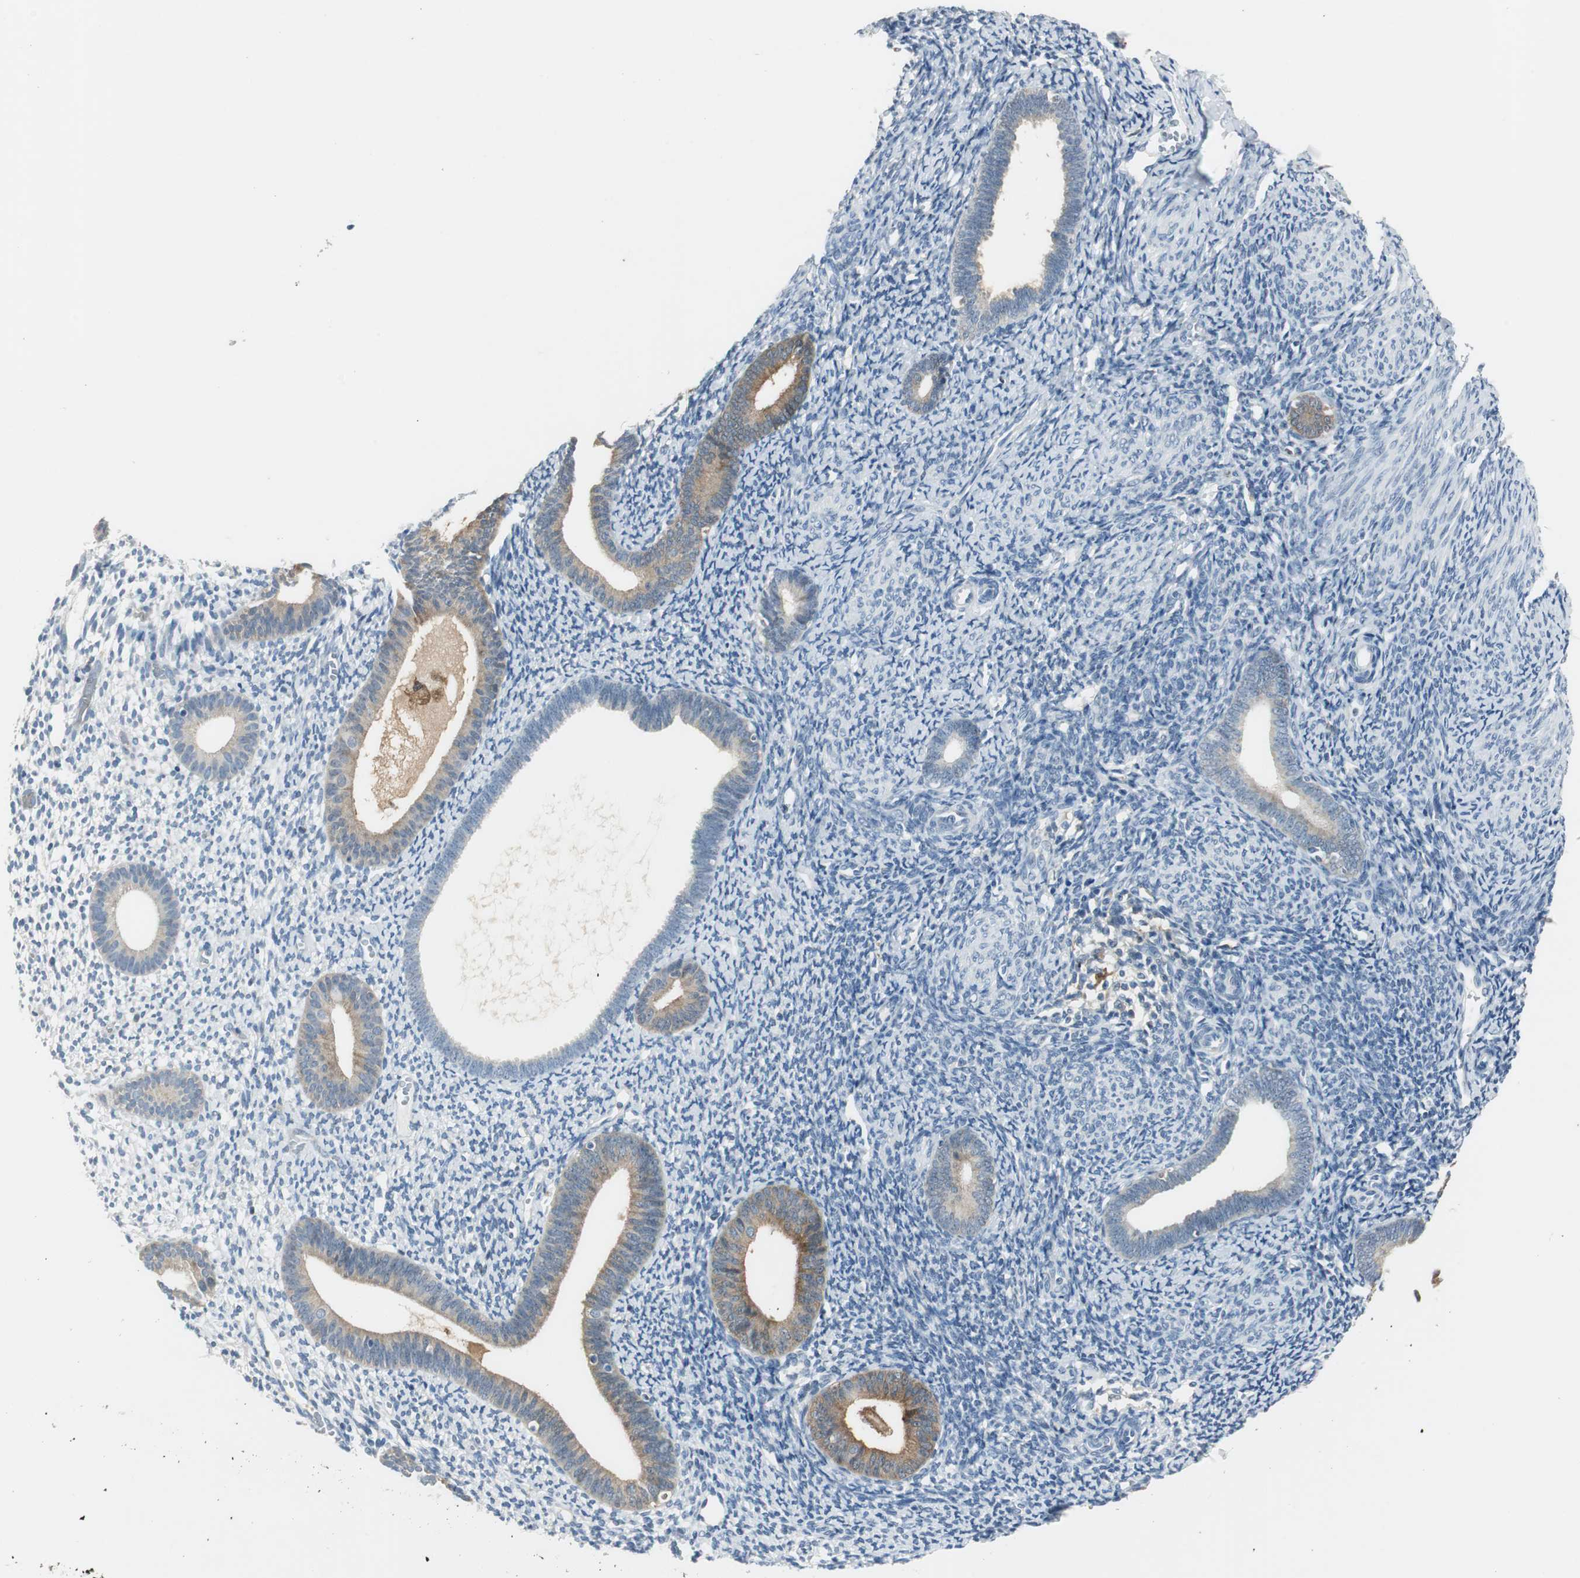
{"staining": {"intensity": "negative", "quantity": "none", "location": "none"}, "tissue": "endometrium", "cell_type": "Cells in endometrial stroma", "image_type": "normal", "snomed": [{"axis": "morphology", "description": "Normal tissue, NOS"}, {"axis": "topography", "description": "Smooth muscle"}, {"axis": "topography", "description": "Endometrium"}], "caption": "Micrograph shows no protein expression in cells in endometrial stroma of benign endometrium. (Brightfield microscopy of DAB (3,3'-diaminobenzidine) immunohistochemistry (IHC) at high magnification).", "gene": "MSTO1", "patient": {"sex": "female", "age": 57}}